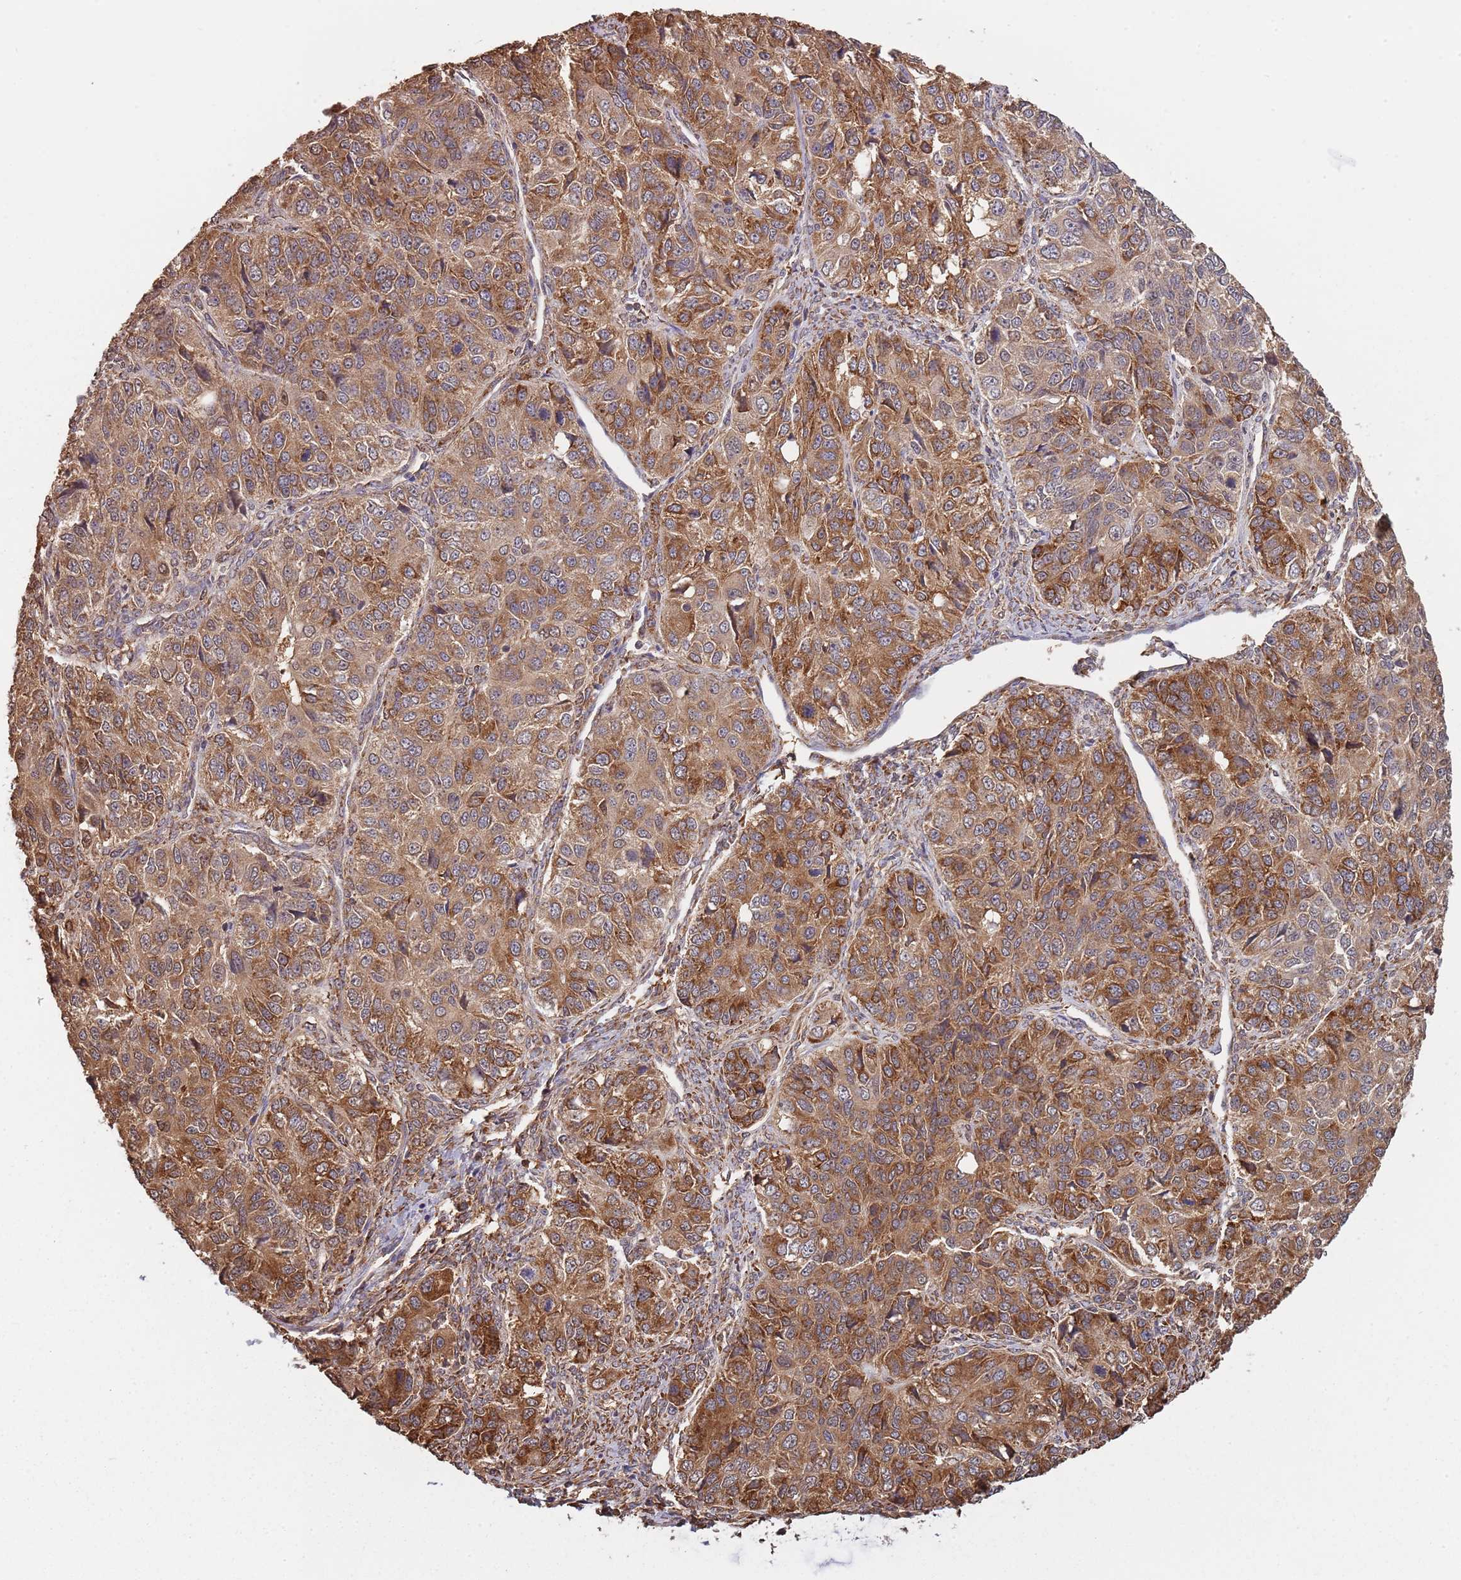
{"staining": {"intensity": "strong", "quantity": "25%-75%", "location": "cytoplasmic/membranous"}, "tissue": "ovarian cancer", "cell_type": "Tumor cells", "image_type": "cancer", "snomed": [{"axis": "morphology", "description": "Carcinoma, endometroid"}, {"axis": "topography", "description": "Ovary"}], "caption": "Human ovarian cancer stained for a protein (brown) displays strong cytoplasmic/membranous positive expression in approximately 25%-75% of tumor cells.", "gene": "COG4", "patient": {"sex": "female", "age": 51}}